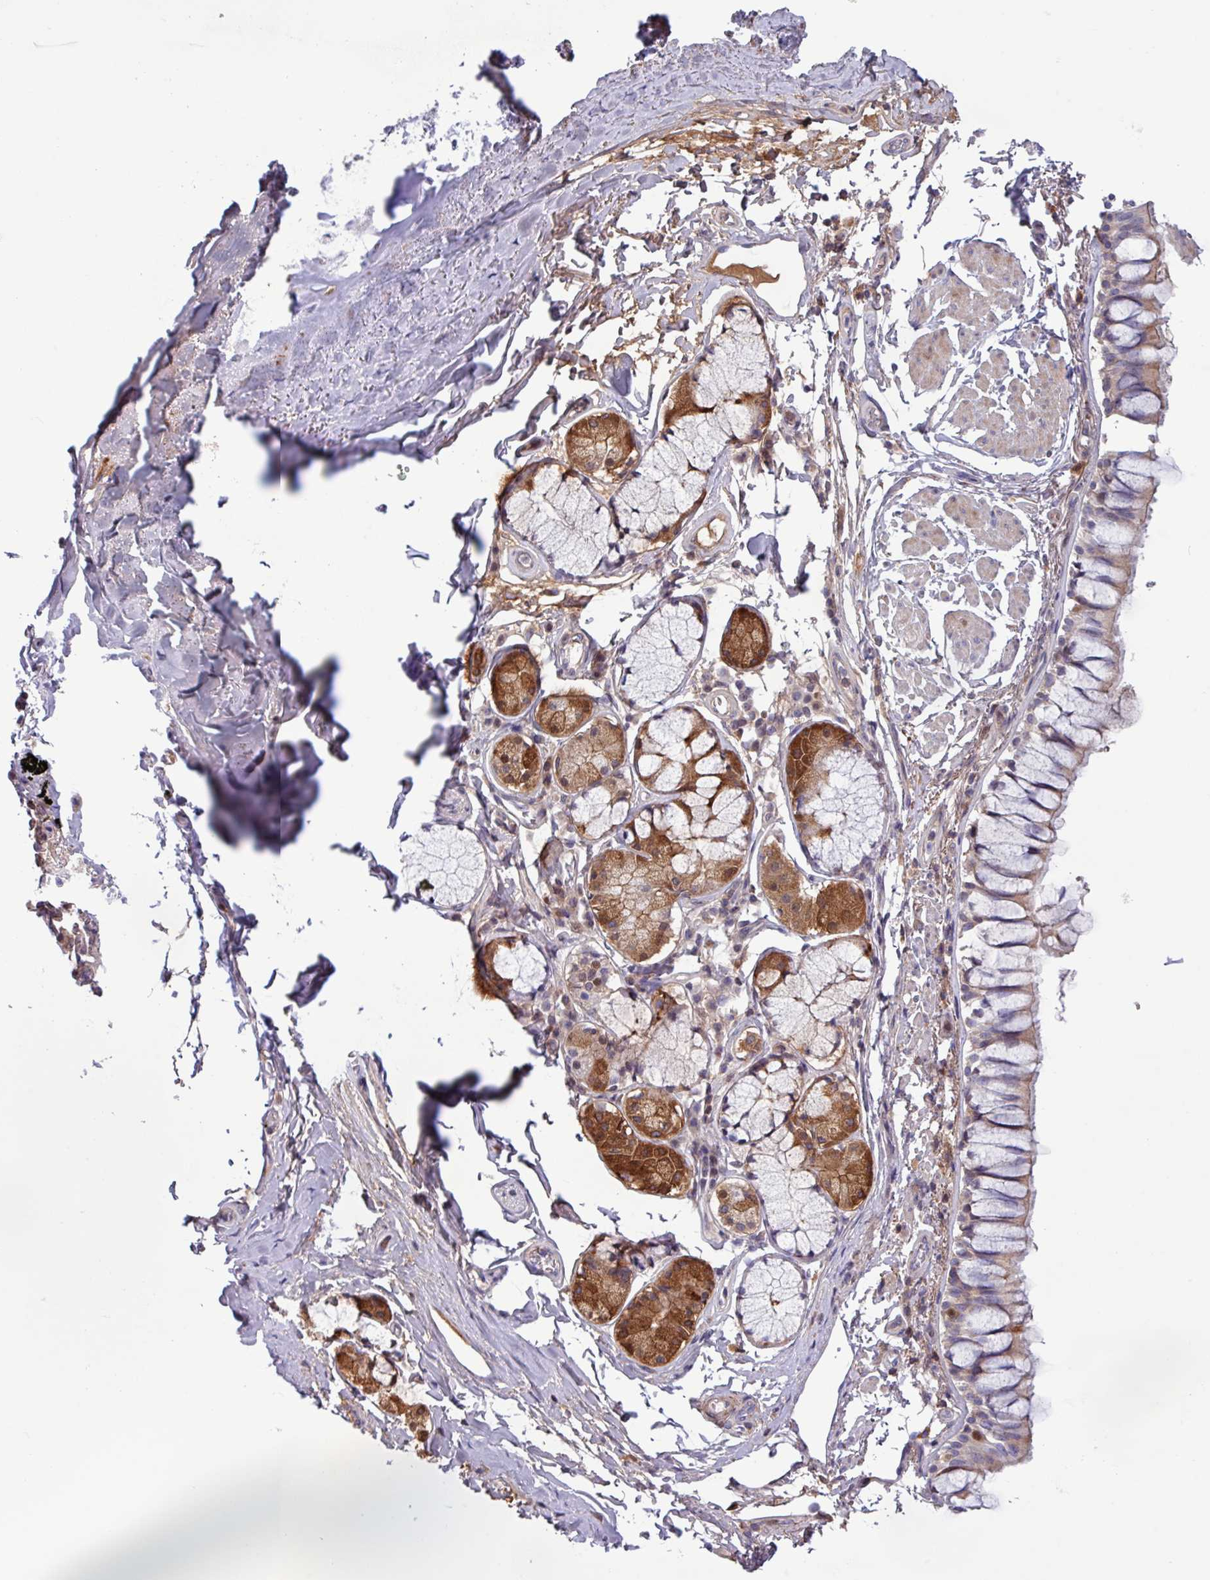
{"staining": {"intensity": "weak", "quantity": "25%-75%", "location": "cytoplasmic/membranous"}, "tissue": "bronchus", "cell_type": "Respiratory epithelial cells", "image_type": "normal", "snomed": [{"axis": "morphology", "description": "Normal tissue, NOS"}, {"axis": "topography", "description": "Bronchus"}], "caption": "Respiratory epithelial cells exhibit low levels of weak cytoplasmic/membranous positivity in about 25%-75% of cells in normal bronchus.", "gene": "TNFSF12", "patient": {"sex": "male", "age": 70}}